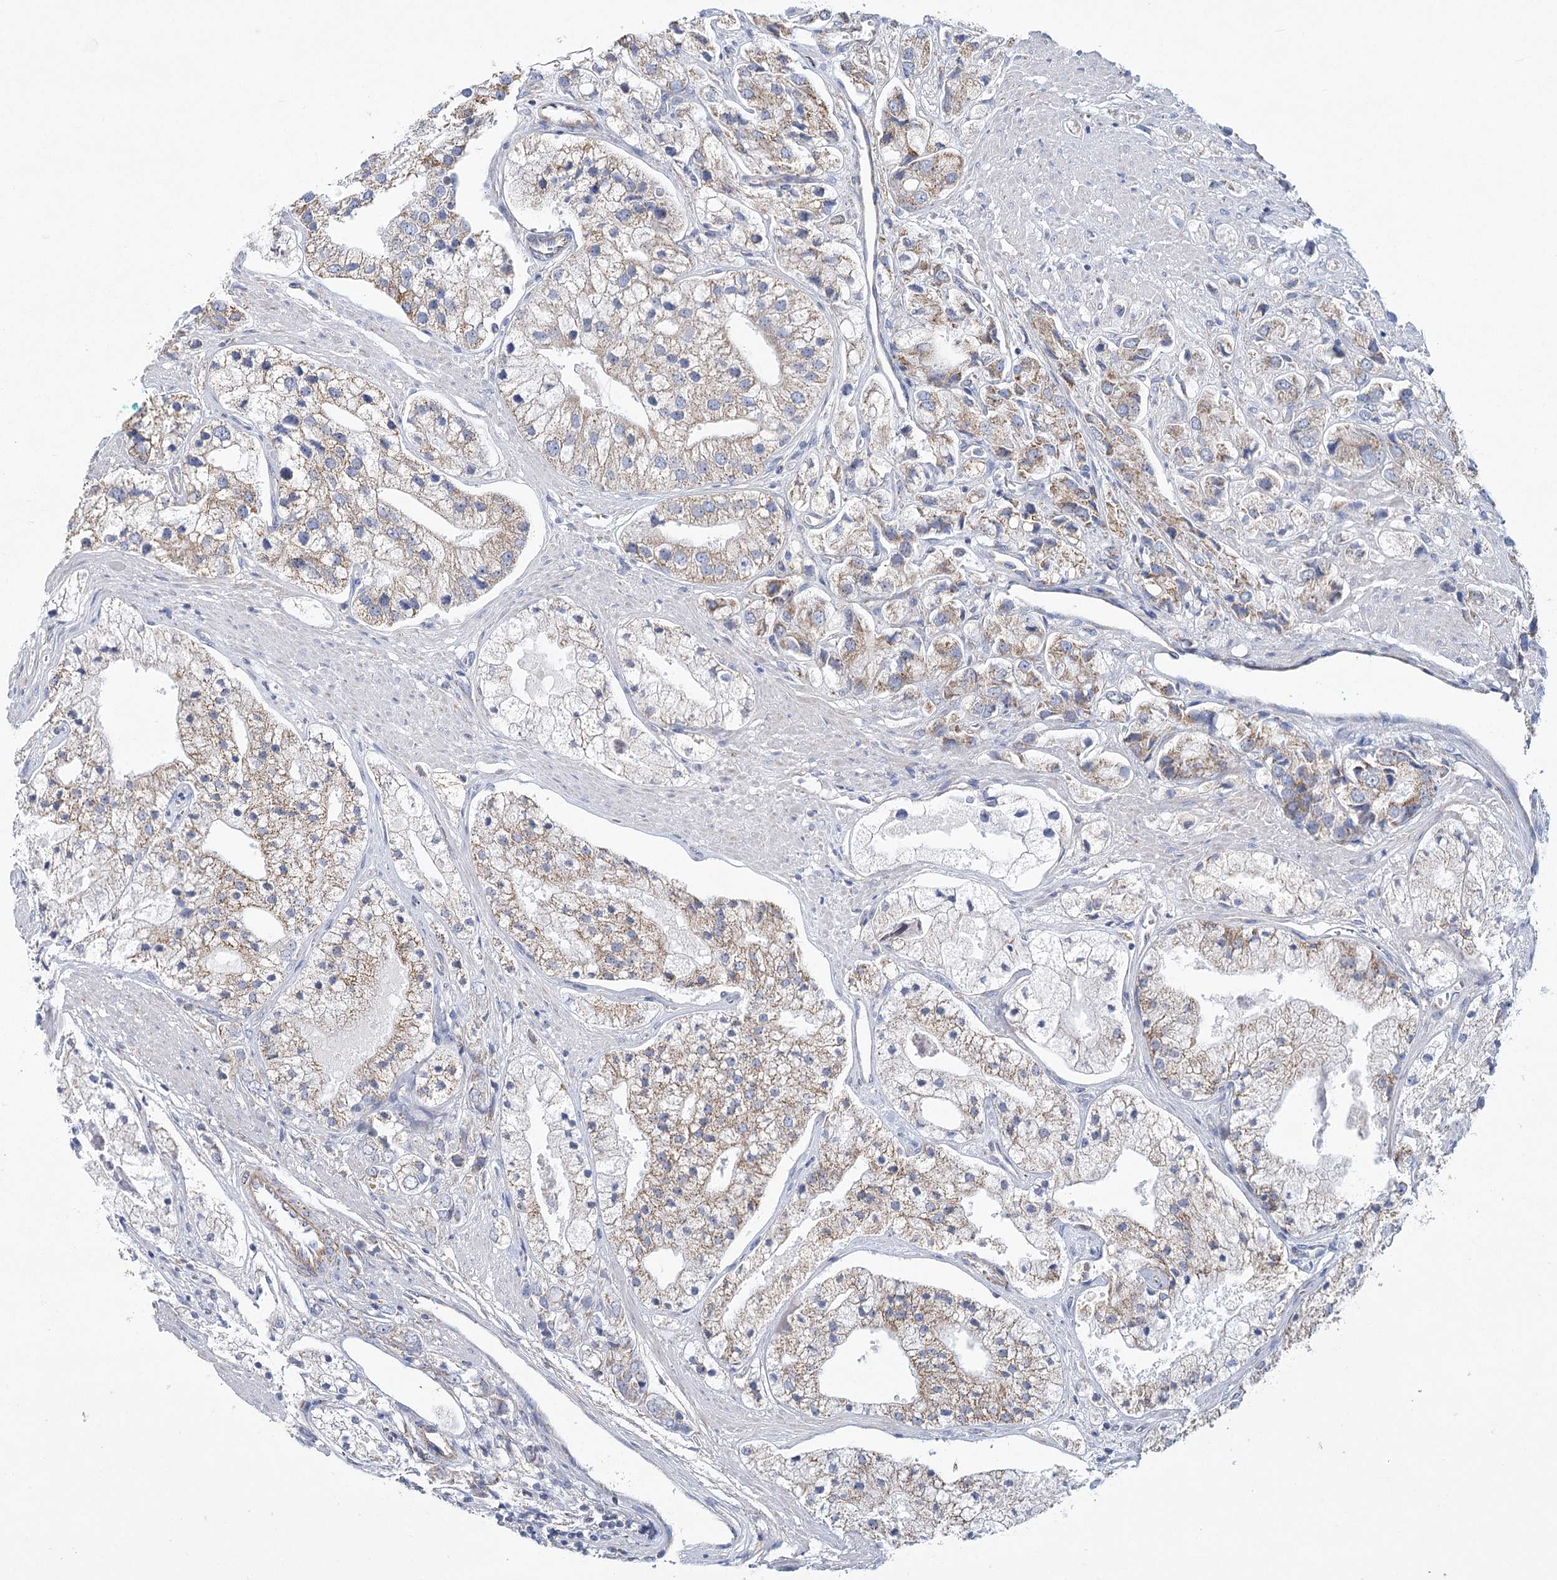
{"staining": {"intensity": "moderate", "quantity": "<25%", "location": "cytoplasmic/membranous"}, "tissue": "prostate cancer", "cell_type": "Tumor cells", "image_type": "cancer", "snomed": [{"axis": "morphology", "description": "Adenocarcinoma, High grade"}, {"axis": "topography", "description": "Prostate"}], "caption": "IHC histopathology image of human prostate cancer (high-grade adenocarcinoma) stained for a protein (brown), which reveals low levels of moderate cytoplasmic/membranous staining in about <25% of tumor cells.", "gene": "SNX7", "patient": {"sex": "male", "age": 50}}